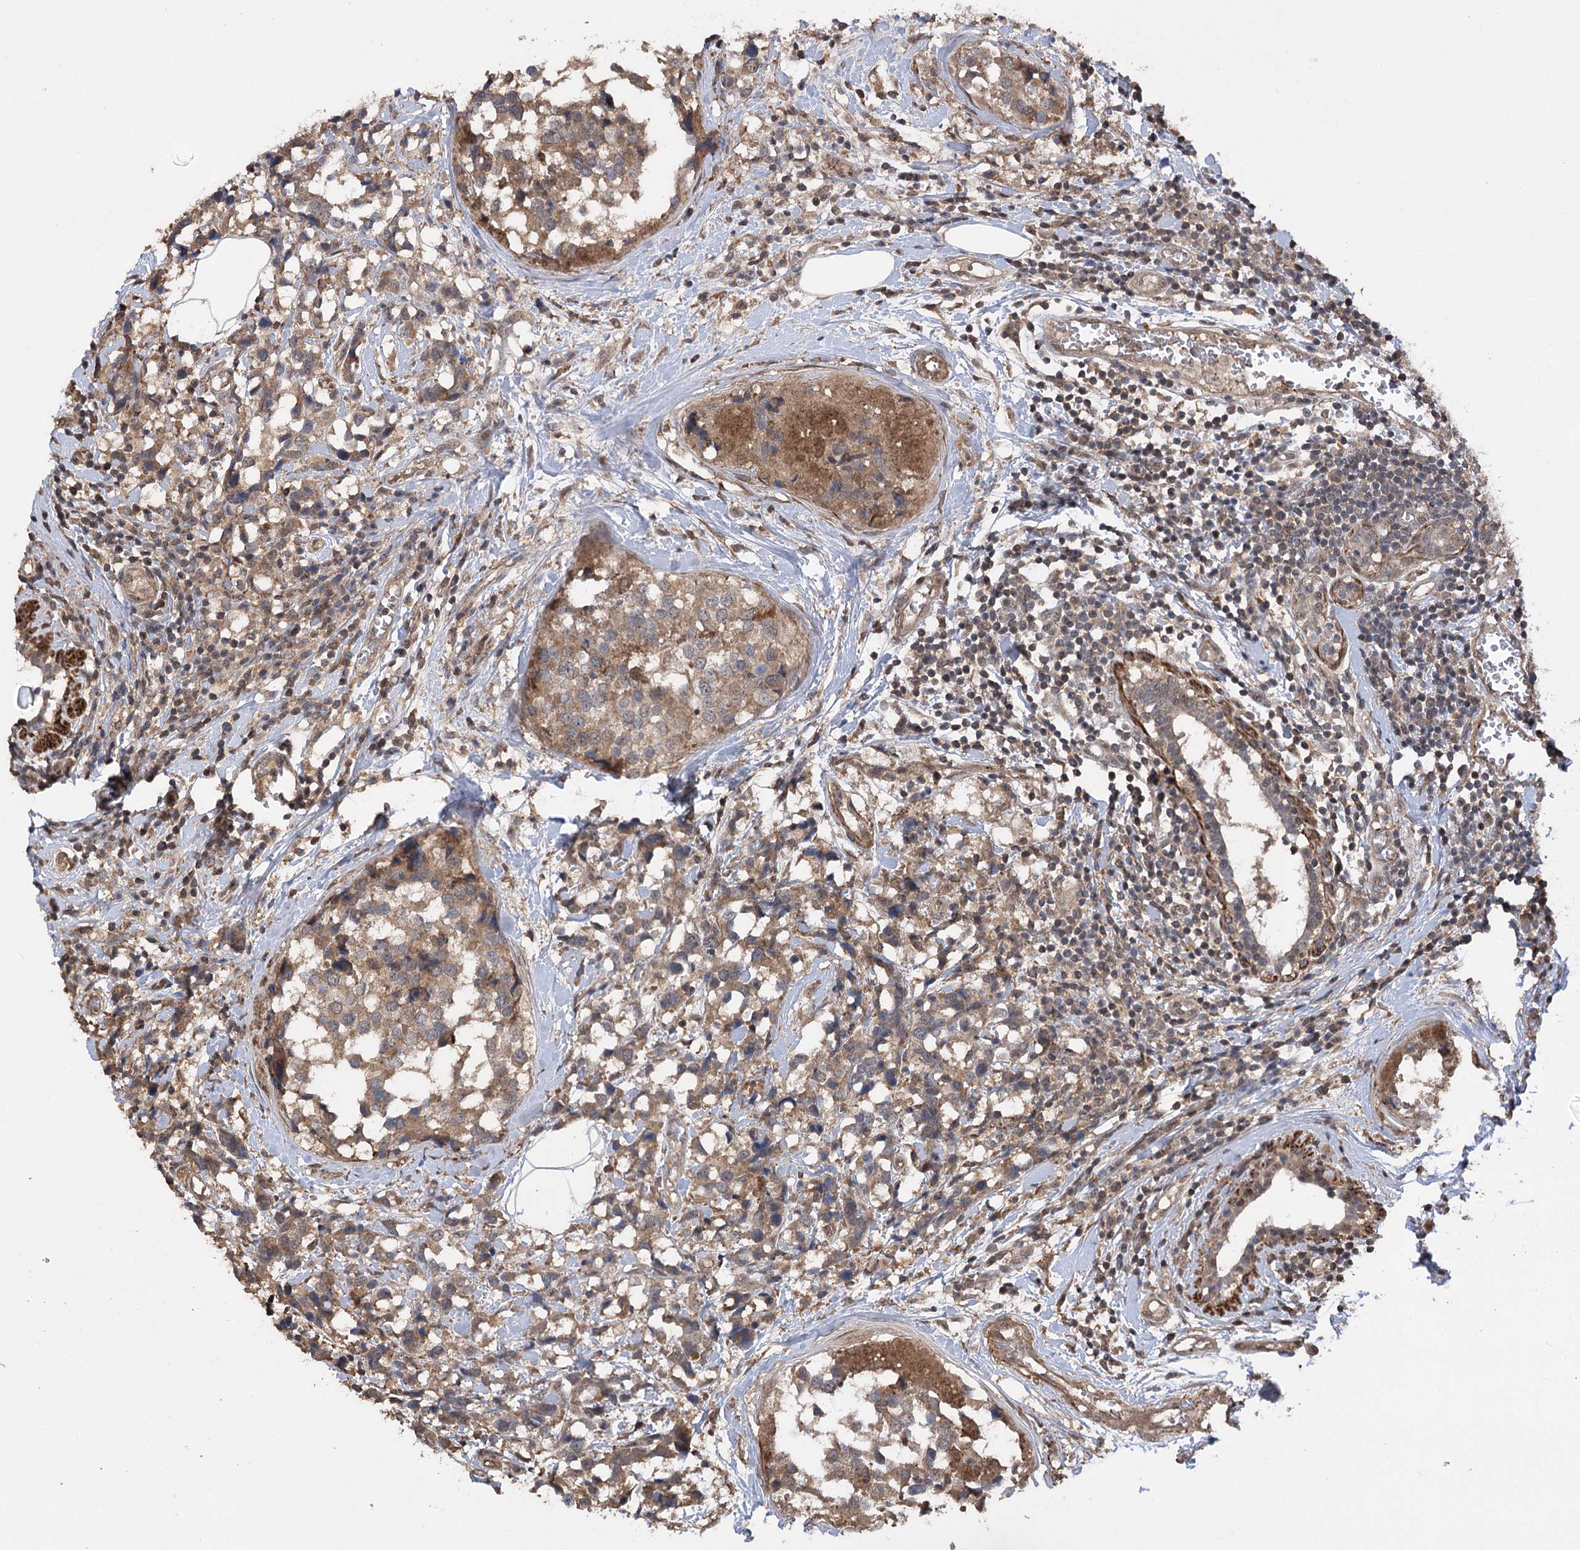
{"staining": {"intensity": "moderate", "quantity": ">75%", "location": "cytoplasmic/membranous"}, "tissue": "breast cancer", "cell_type": "Tumor cells", "image_type": "cancer", "snomed": [{"axis": "morphology", "description": "Lobular carcinoma"}, {"axis": "topography", "description": "Breast"}], "caption": "DAB (3,3'-diaminobenzidine) immunohistochemical staining of human lobular carcinoma (breast) reveals moderate cytoplasmic/membranous protein expression in about >75% of tumor cells.", "gene": "TENM2", "patient": {"sex": "female", "age": 59}}